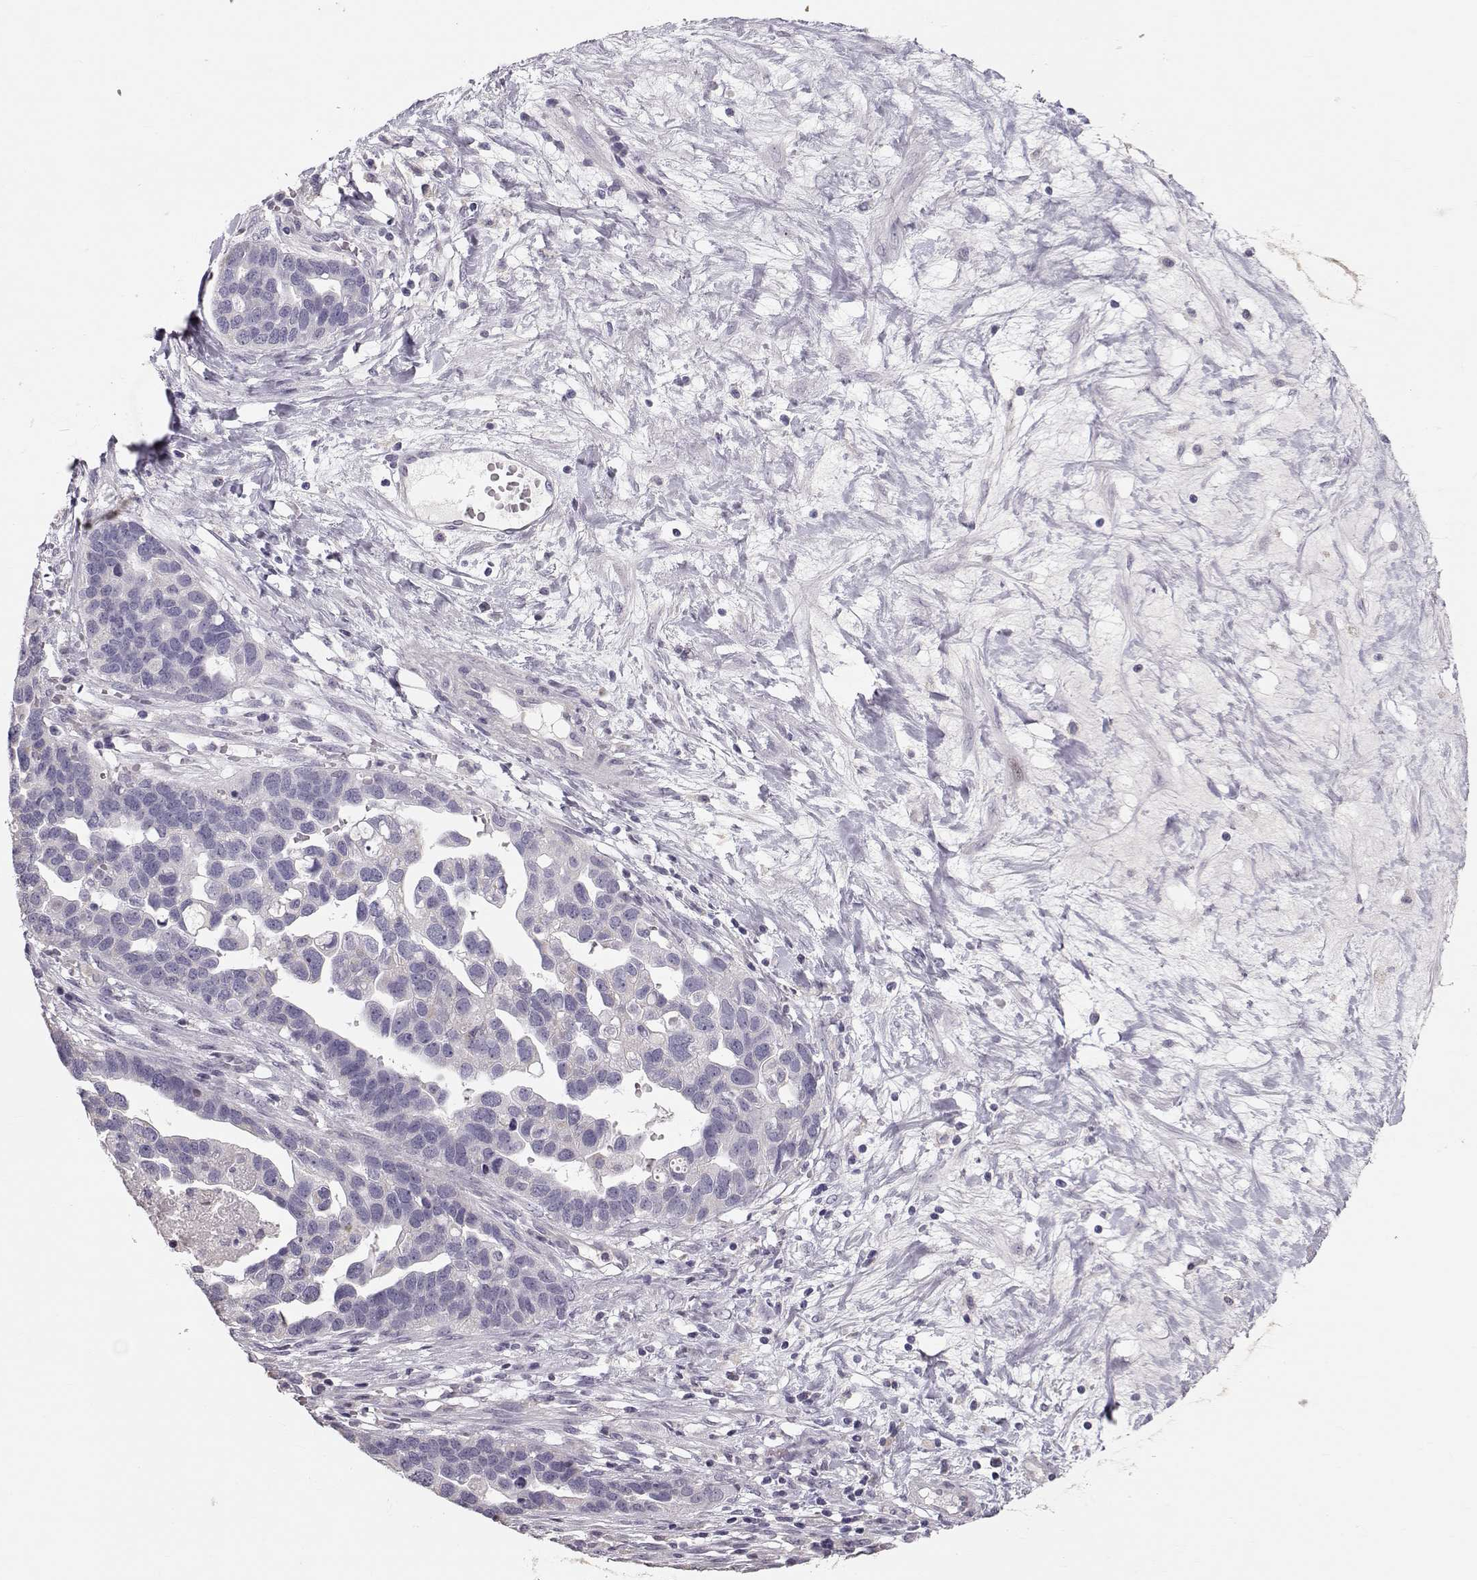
{"staining": {"intensity": "negative", "quantity": "none", "location": "none"}, "tissue": "ovarian cancer", "cell_type": "Tumor cells", "image_type": "cancer", "snomed": [{"axis": "morphology", "description": "Cystadenocarcinoma, serous, NOS"}, {"axis": "topography", "description": "Ovary"}], "caption": "Immunohistochemistry (IHC) histopathology image of neoplastic tissue: human ovarian cancer (serous cystadenocarcinoma) stained with DAB (3,3'-diaminobenzidine) exhibits no significant protein staining in tumor cells.", "gene": "POU1F1", "patient": {"sex": "female", "age": 54}}